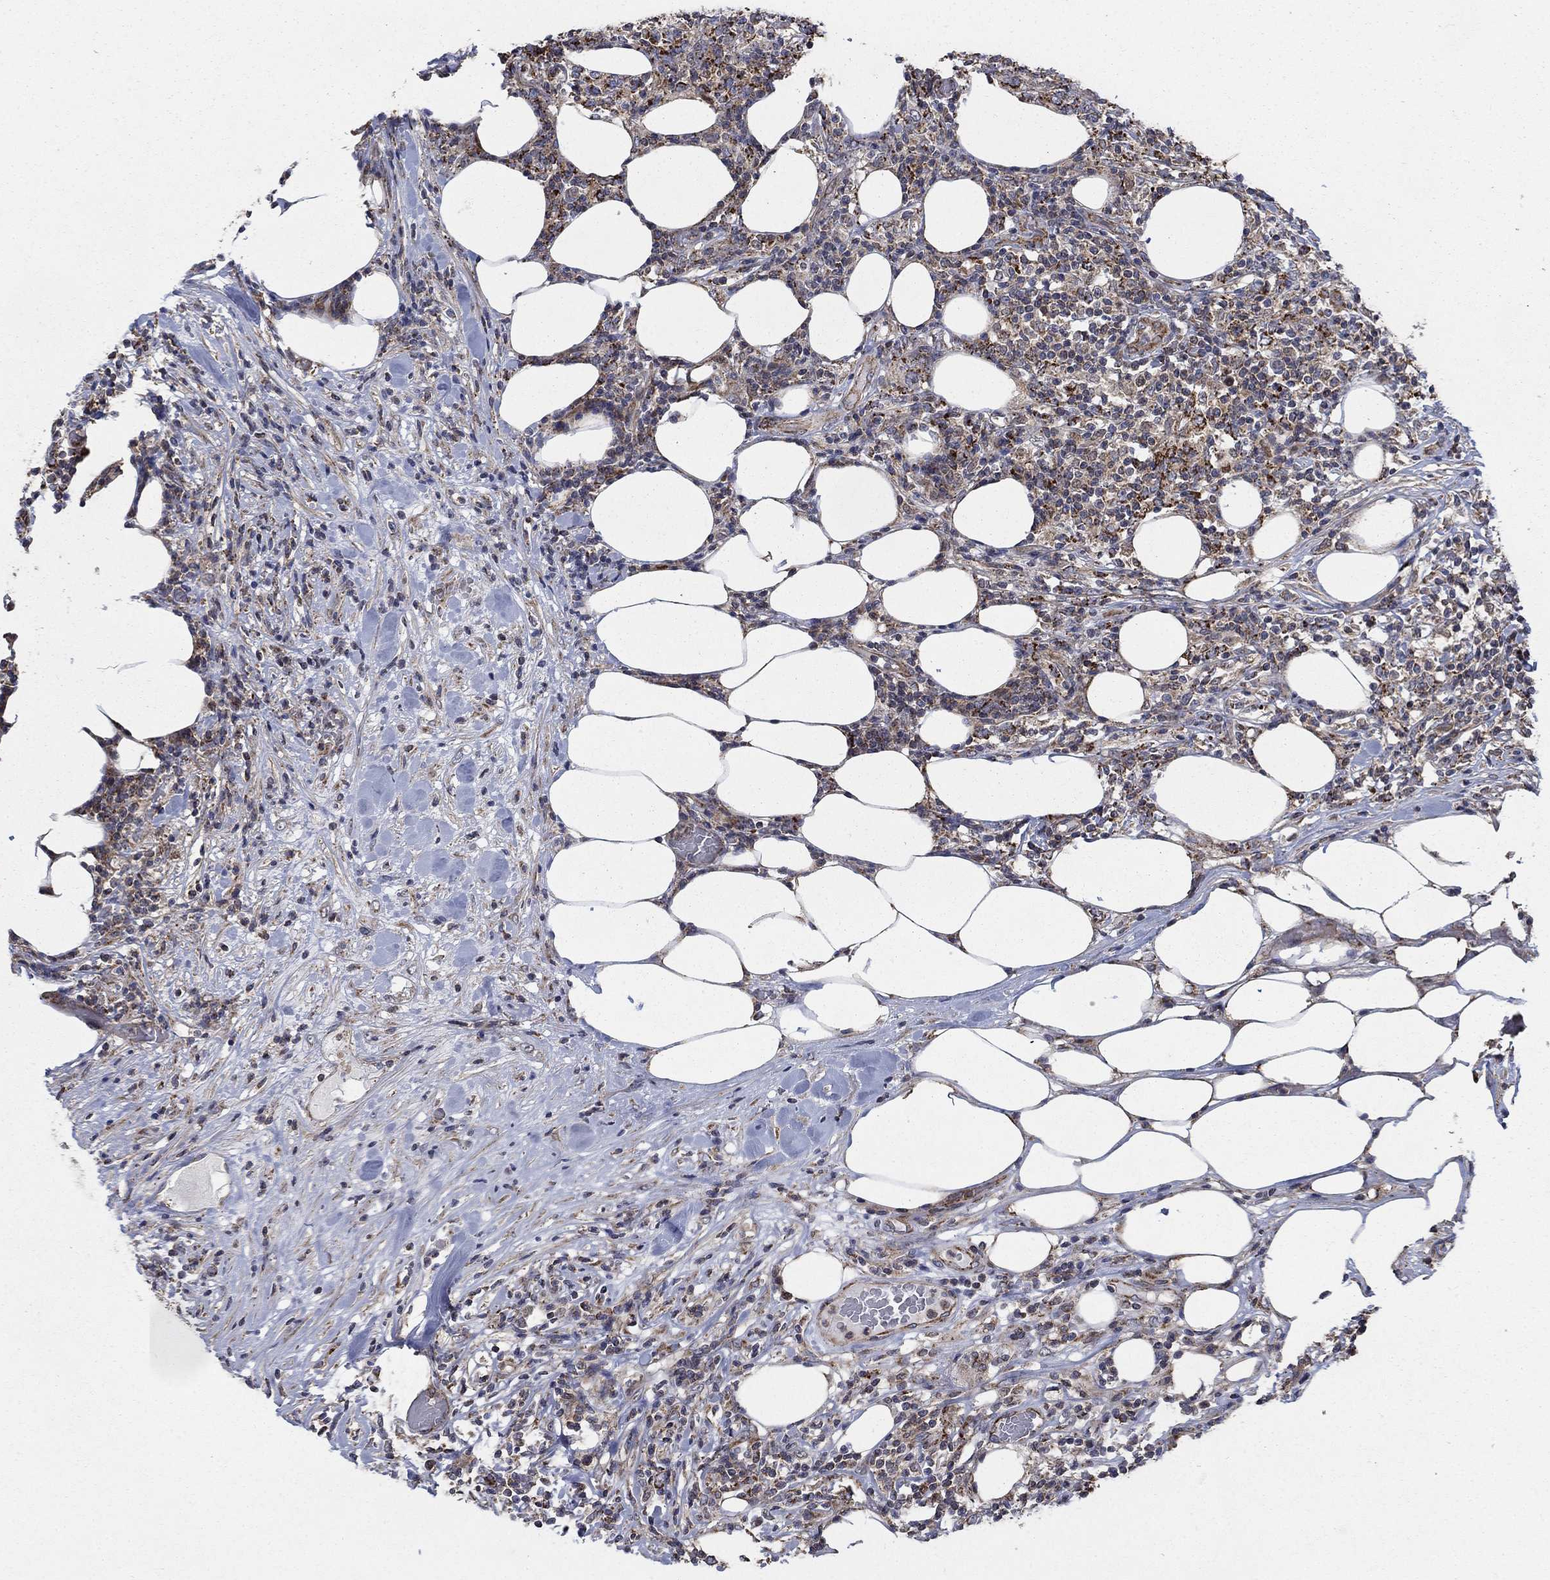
{"staining": {"intensity": "moderate", "quantity": "<25%", "location": "cytoplasmic/membranous"}, "tissue": "lymphoma", "cell_type": "Tumor cells", "image_type": "cancer", "snomed": [{"axis": "morphology", "description": "Malignant lymphoma, non-Hodgkin's type, High grade"}, {"axis": "topography", "description": "Lymph node"}], "caption": "Immunohistochemistry (IHC) (DAB (3,3'-diaminobenzidine)) staining of lymphoma reveals moderate cytoplasmic/membranous protein positivity in about <25% of tumor cells. (Brightfield microscopy of DAB IHC at high magnification).", "gene": "NME7", "patient": {"sex": "female", "age": 84}}